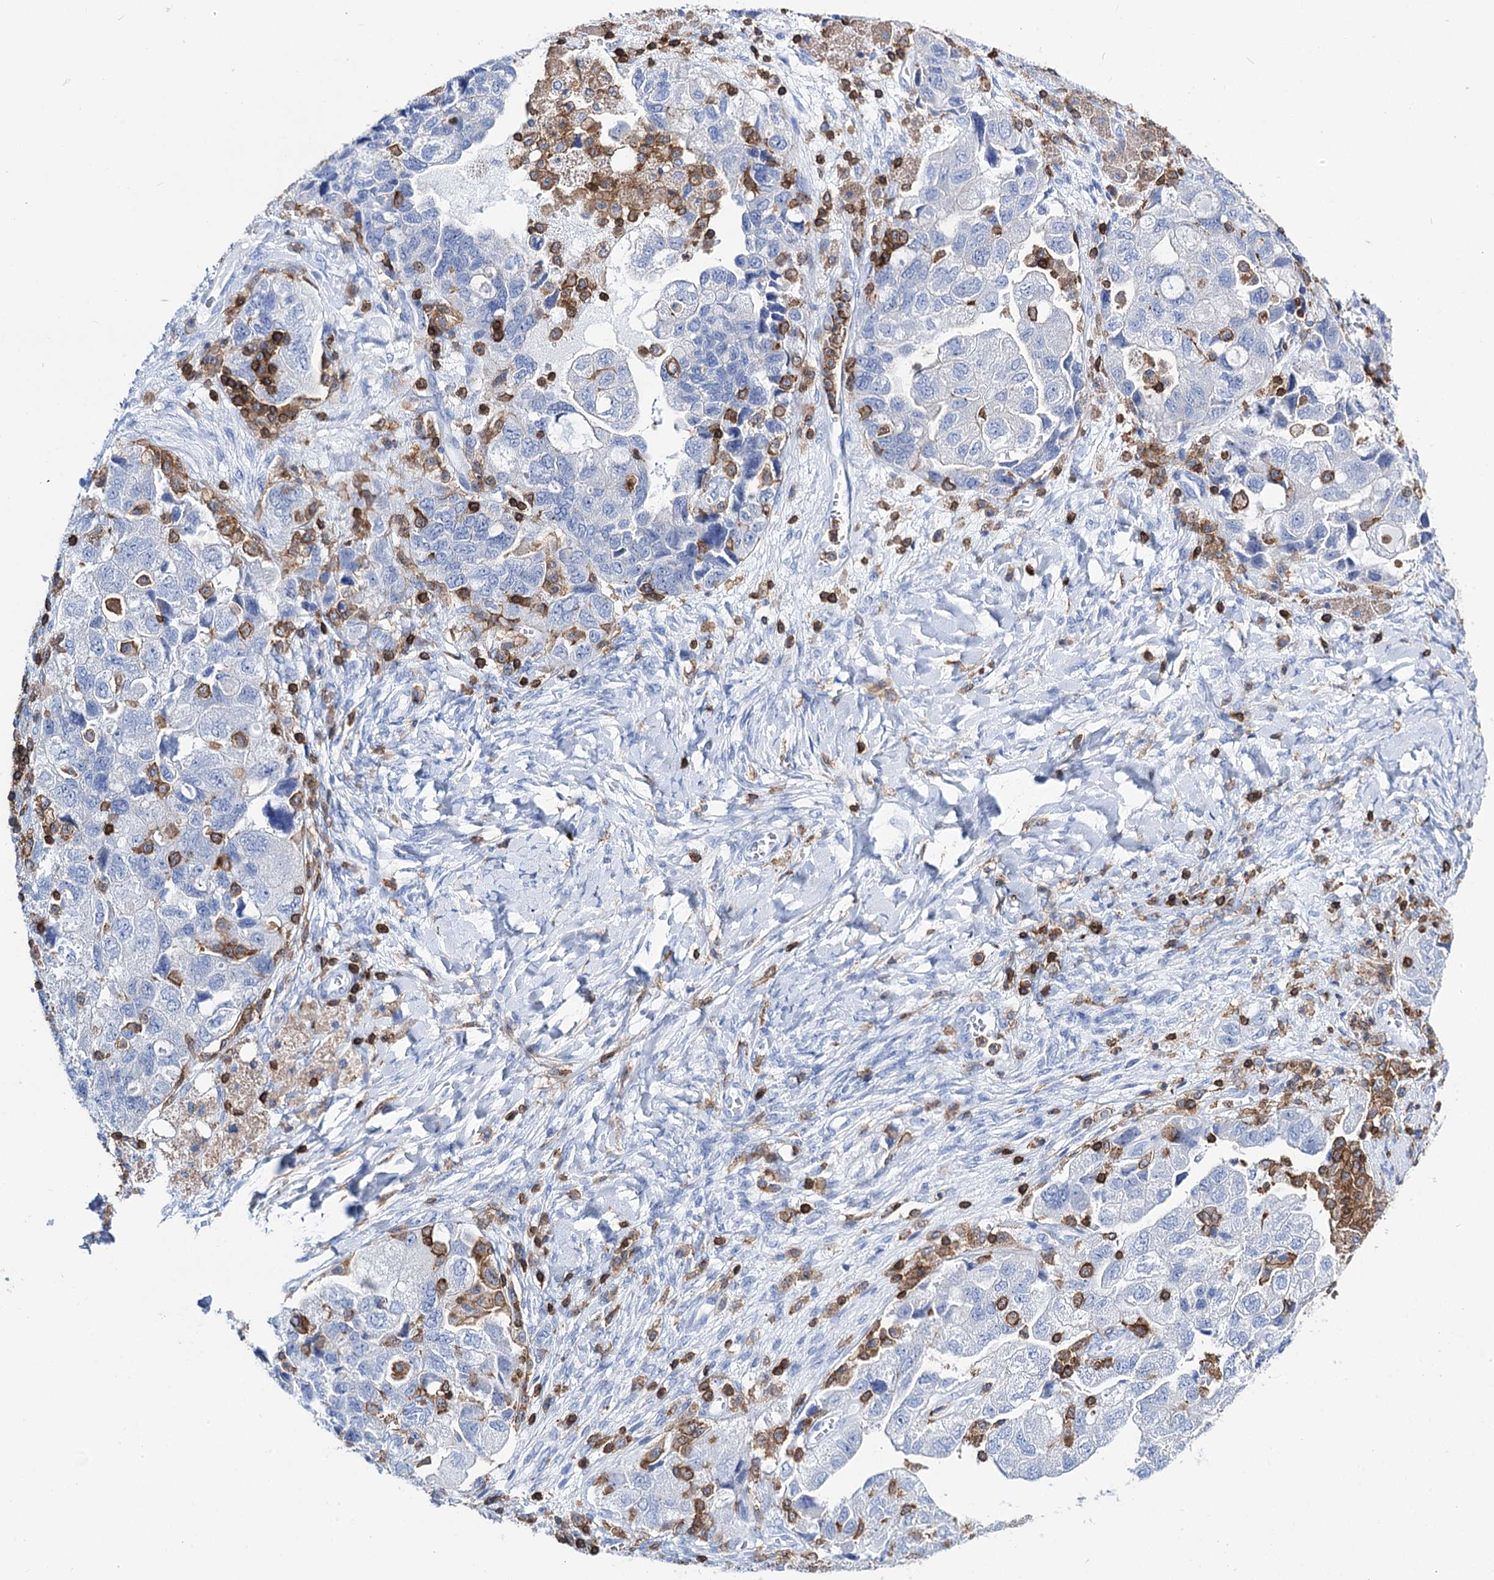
{"staining": {"intensity": "negative", "quantity": "none", "location": "none"}, "tissue": "ovarian cancer", "cell_type": "Tumor cells", "image_type": "cancer", "snomed": [{"axis": "morphology", "description": "Carcinoma, NOS"}, {"axis": "morphology", "description": "Cystadenocarcinoma, serous, NOS"}, {"axis": "topography", "description": "Ovary"}], "caption": "Immunohistochemical staining of ovarian cancer shows no significant staining in tumor cells.", "gene": "DEF6", "patient": {"sex": "female", "age": 69}}